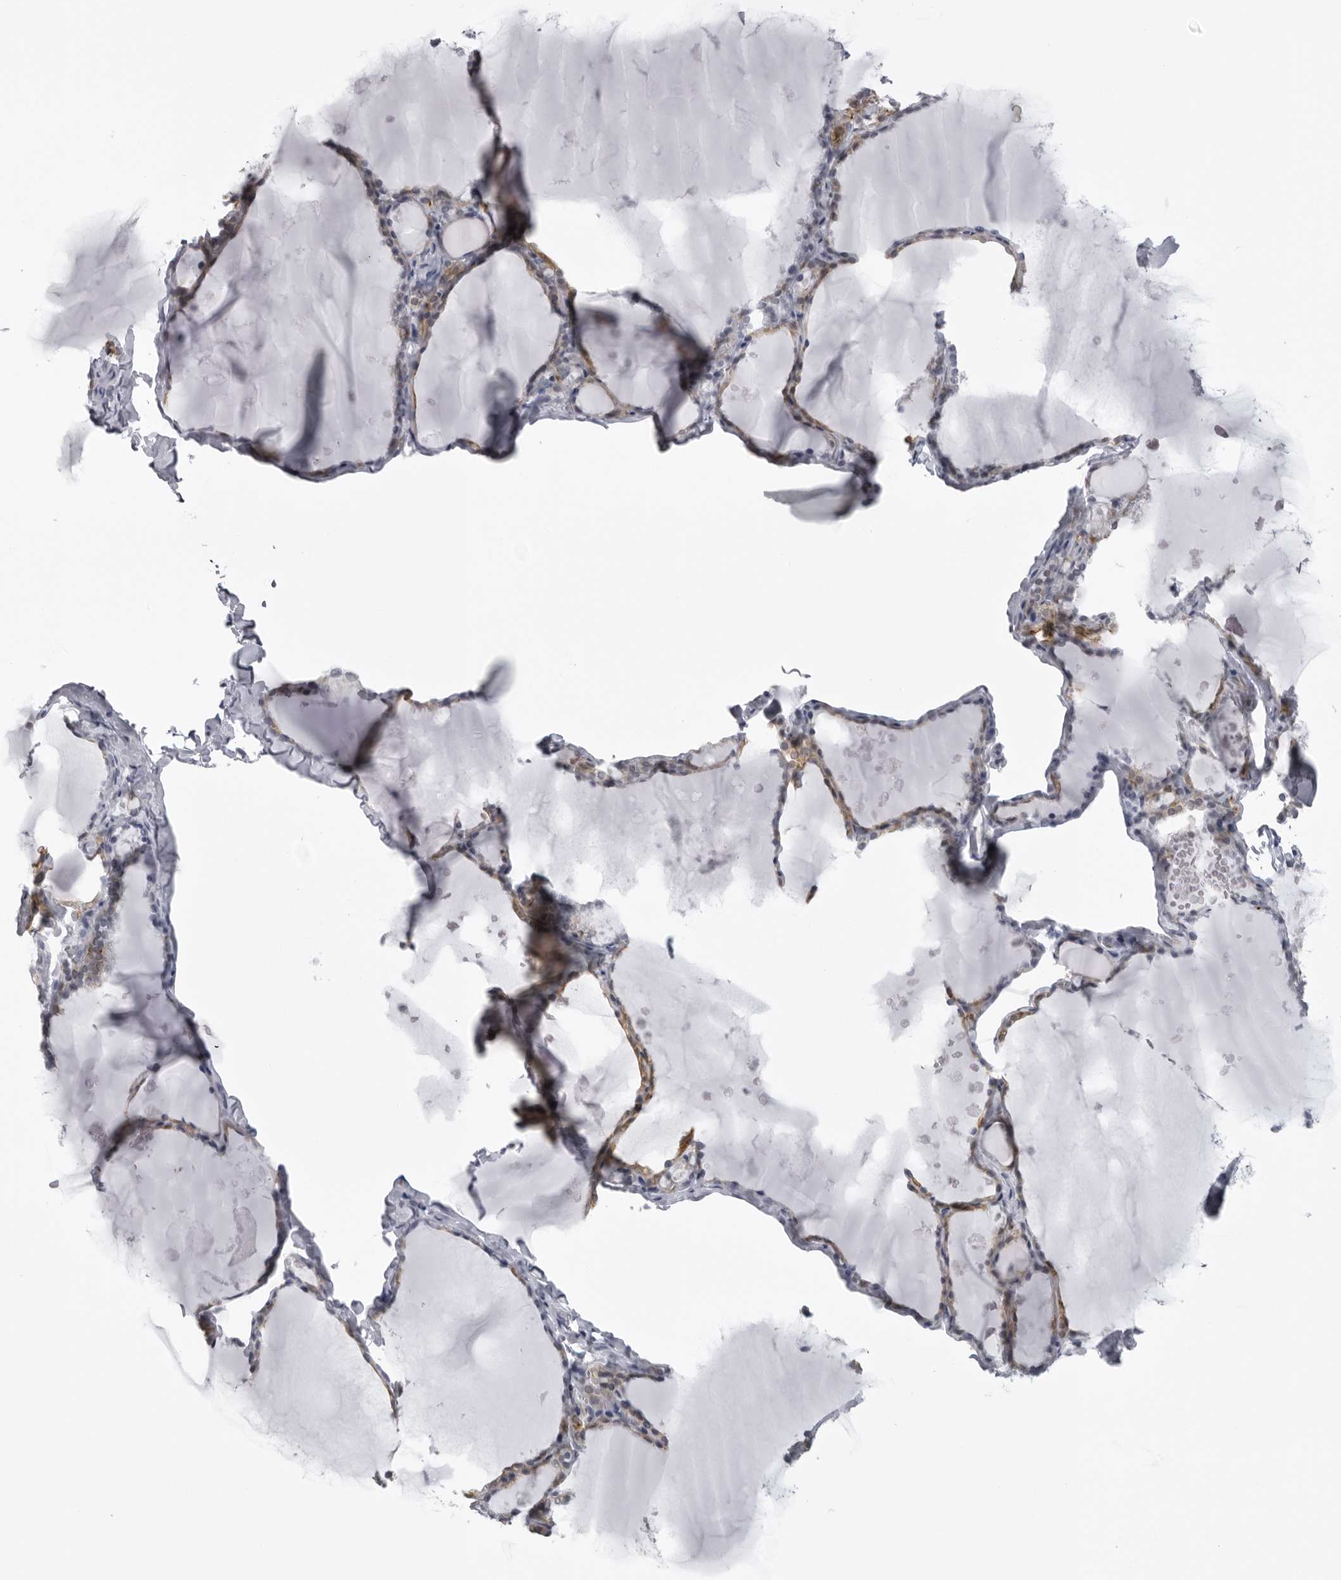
{"staining": {"intensity": "weak", "quantity": "25%-75%", "location": "cytoplasmic/membranous"}, "tissue": "thyroid gland", "cell_type": "Glandular cells", "image_type": "normal", "snomed": [{"axis": "morphology", "description": "Normal tissue, NOS"}, {"axis": "topography", "description": "Thyroid gland"}], "caption": "Immunohistochemistry (IHC) (DAB) staining of benign human thyroid gland displays weak cytoplasmic/membranous protein expression in approximately 25%-75% of glandular cells. (DAB (3,3'-diaminobenzidine) IHC, brown staining for protein, blue staining for nuclei).", "gene": "UROD", "patient": {"sex": "male", "age": 56}}